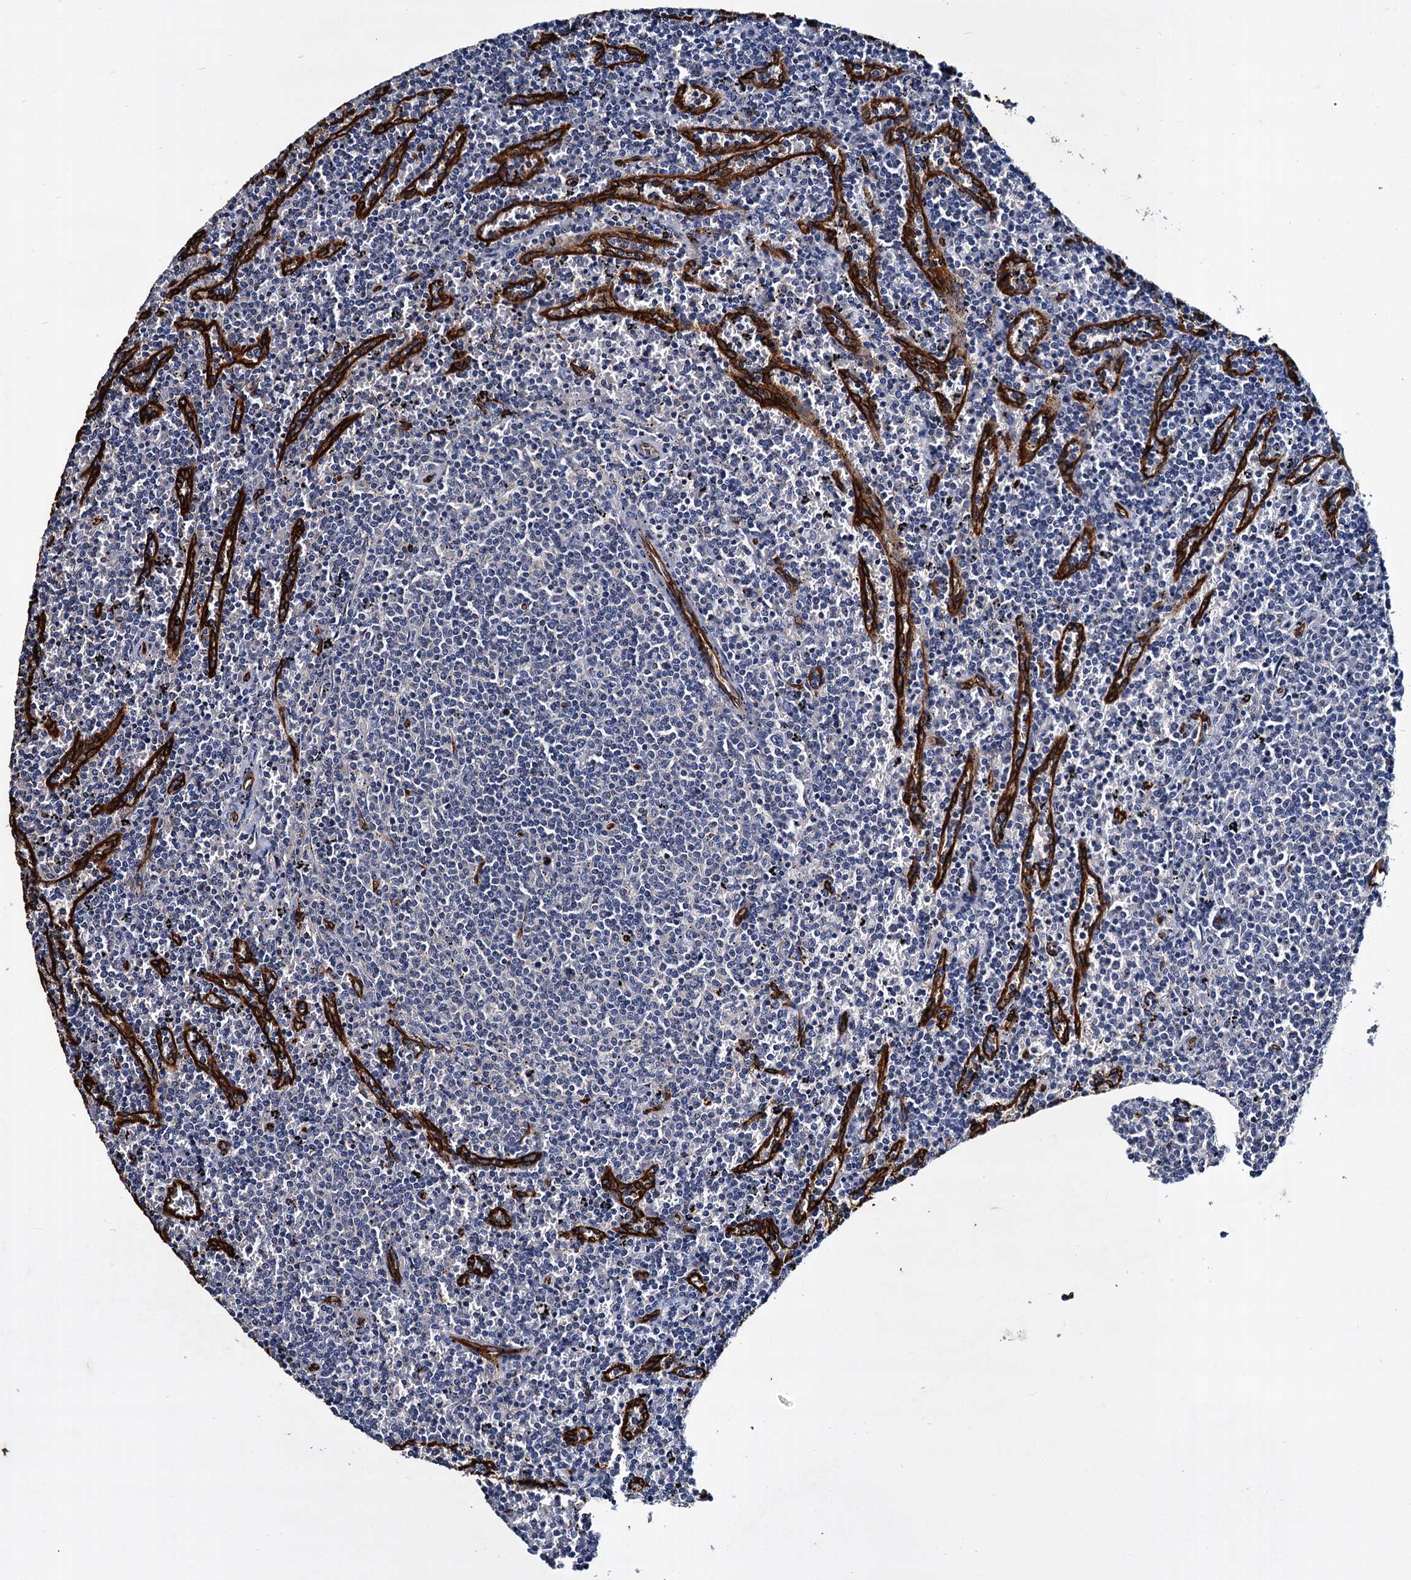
{"staining": {"intensity": "negative", "quantity": "none", "location": "none"}, "tissue": "lymphoma", "cell_type": "Tumor cells", "image_type": "cancer", "snomed": [{"axis": "morphology", "description": "Malignant lymphoma, non-Hodgkin's type, Low grade"}, {"axis": "topography", "description": "Spleen"}], "caption": "Immunohistochemistry (IHC) of lymphoma shows no expression in tumor cells.", "gene": "CACNA1C", "patient": {"sex": "female", "age": 50}}